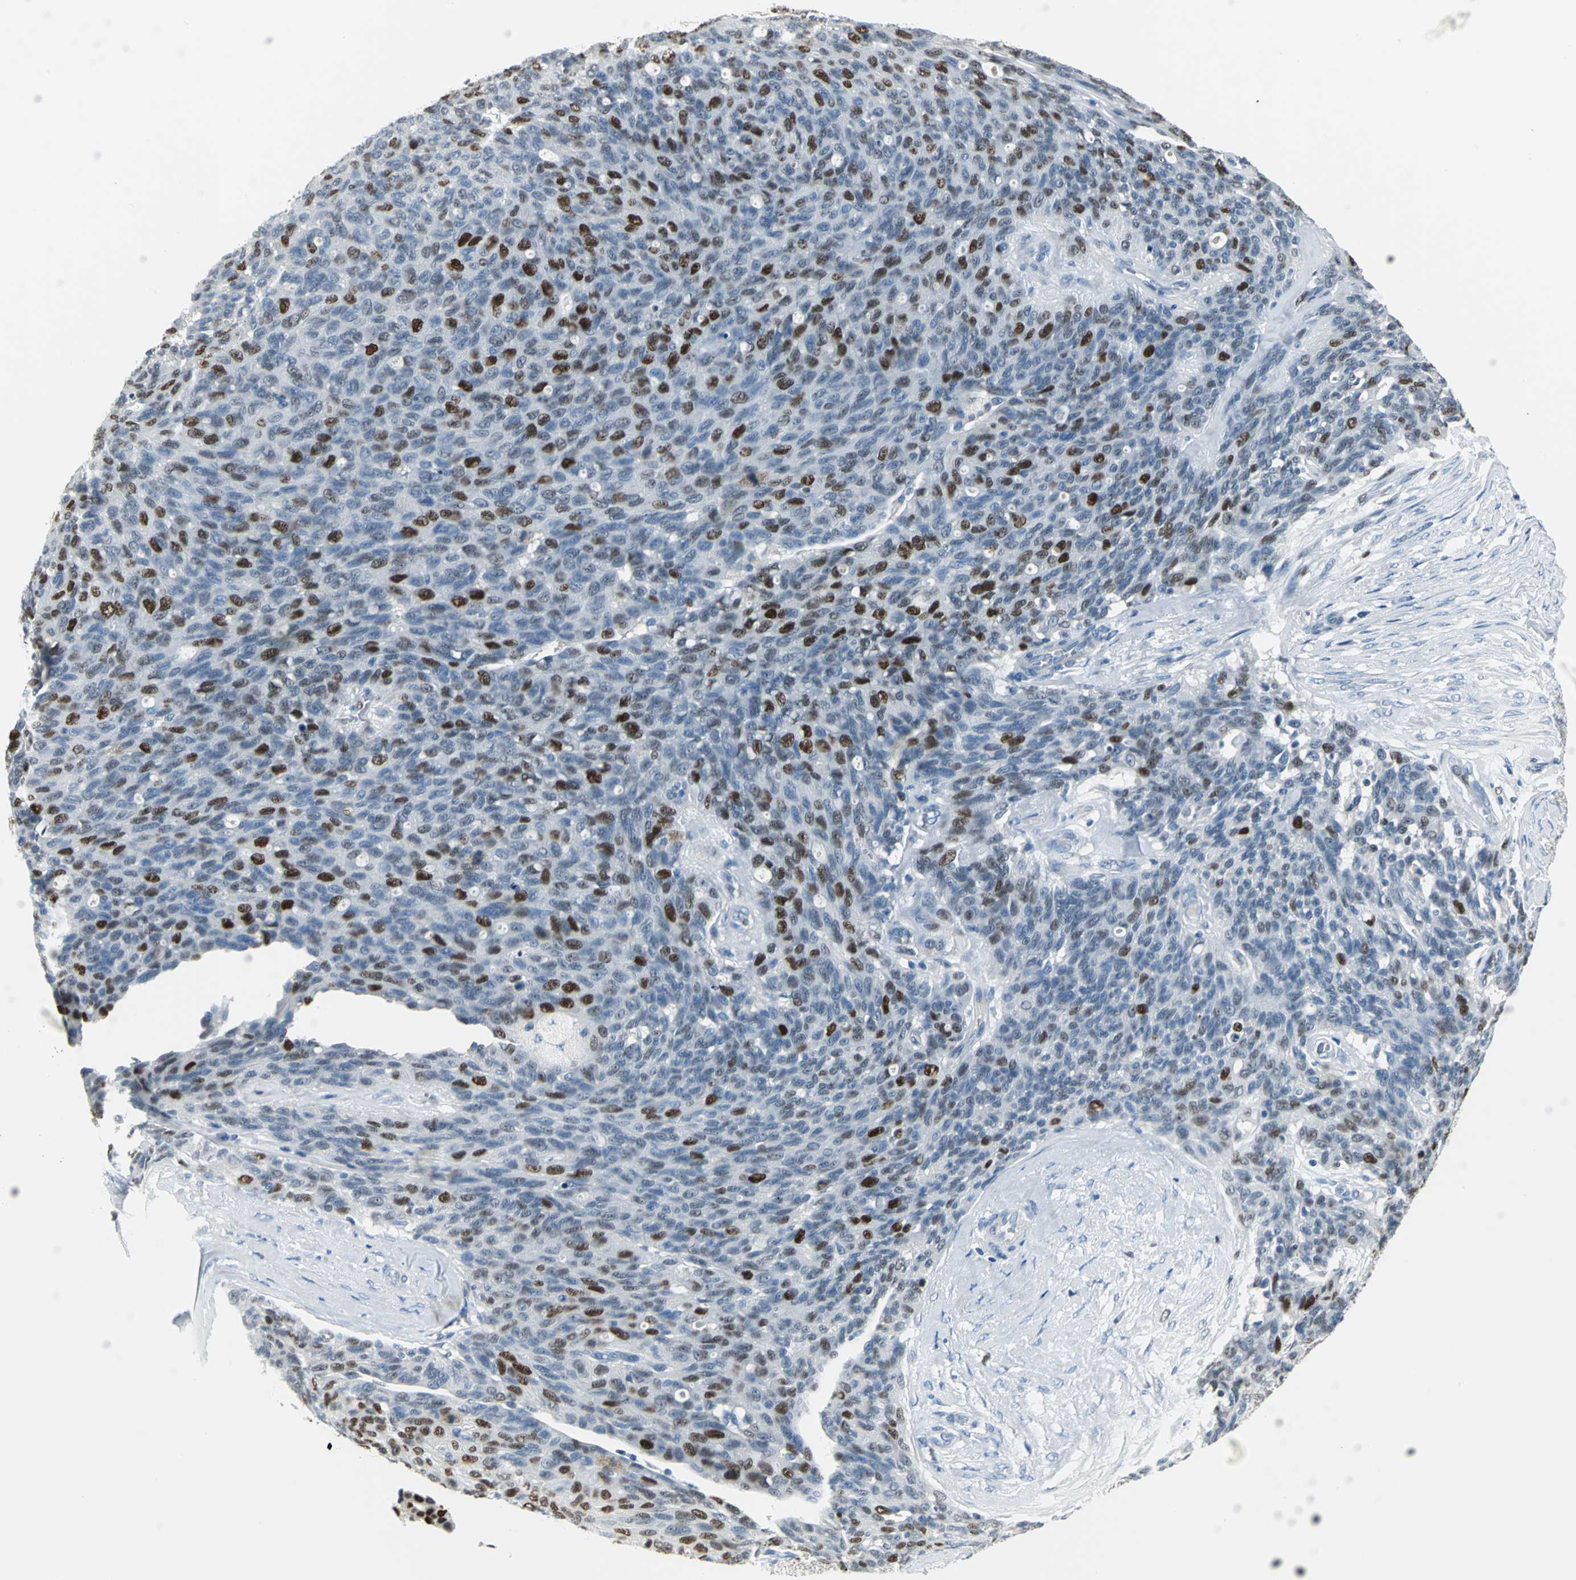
{"staining": {"intensity": "strong", "quantity": "25%-75%", "location": "nuclear"}, "tissue": "ovarian cancer", "cell_type": "Tumor cells", "image_type": "cancer", "snomed": [{"axis": "morphology", "description": "Carcinoma, endometroid"}, {"axis": "topography", "description": "Ovary"}], "caption": "Immunohistochemistry image of neoplastic tissue: human endometroid carcinoma (ovarian) stained using immunohistochemistry shows high levels of strong protein expression localized specifically in the nuclear of tumor cells, appearing as a nuclear brown color.", "gene": "MCM3", "patient": {"sex": "female", "age": 60}}